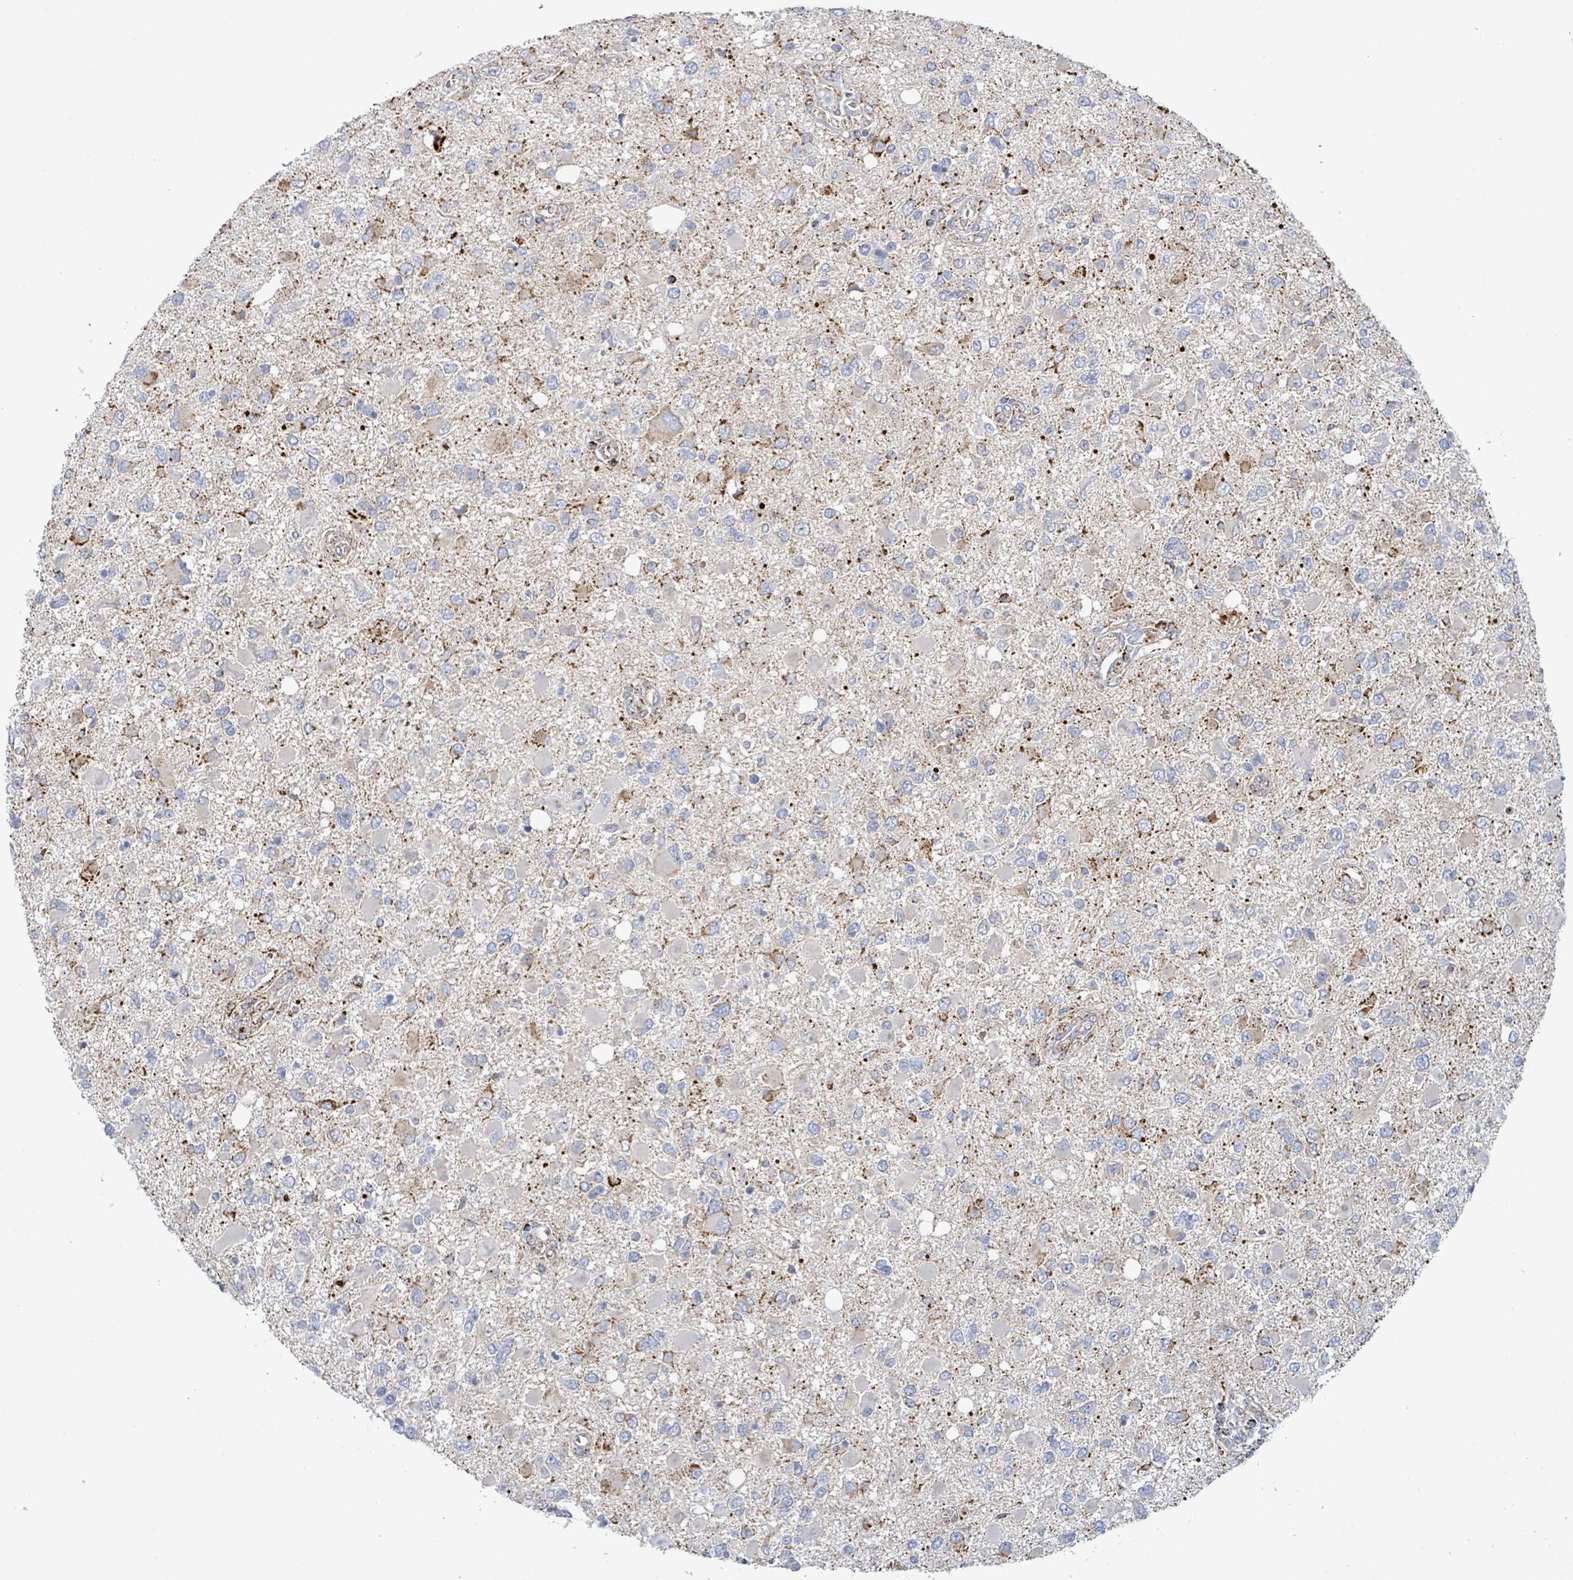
{"staining": {"intensity": "negative", "quantity": "none", "location": "none"}, "tissue": "glioma", "cell_type": "Tumor cells", "image_type": "cancer", "snomed": [{"axis": "morphology", "description": "Glioma, malignant, High grade"}, {"axis": "topography", "description": "Brain"}], "caption": "Immunohistochemistry histopathology image of neoplastic tissue: glioma stained with DAB (3,3'-diaminobenzidine) displays no significant protein staining in tumor cells.", "gene": "SUCLG2", "patient": {"sex": "male", "age": 53}}